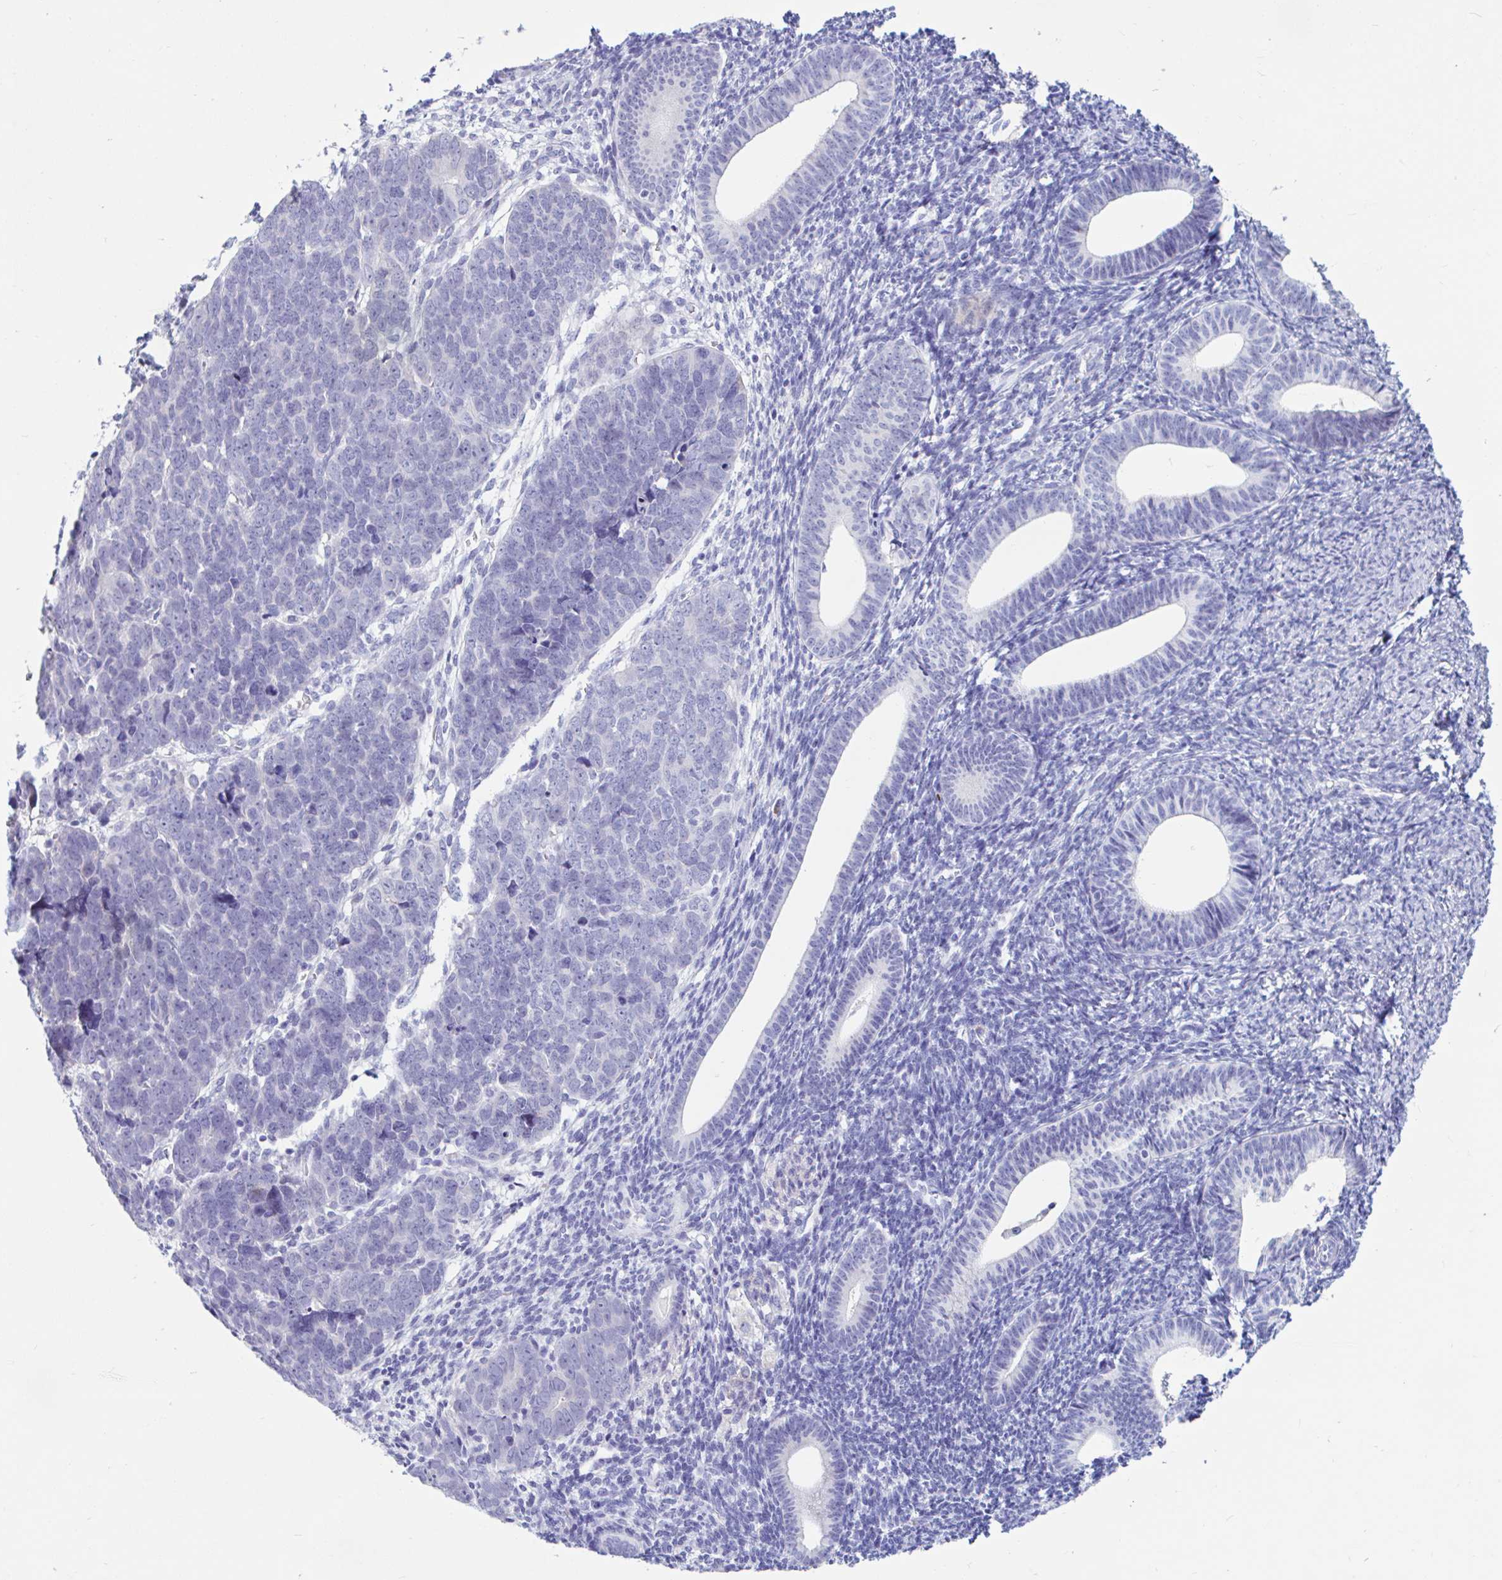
{"staining": {"intensity": "negative", "quantity": "none", "location": "none"}, "tissue": "endometrial cancer", "cell_type": "Tumor cells", "image_type": "cancer", "snomed": [{"axis": "morphology", "description": "Adenocarcinoma, NOS"}, {"axis": "topography", "description": "Endometrium"}], "caption": "Tumor cells are negative for protein expression in human endometrial cancer. Nuclei are stained in blue.", "gene": "NBPF3", "patient": {"sex": "female", "age": 82}}